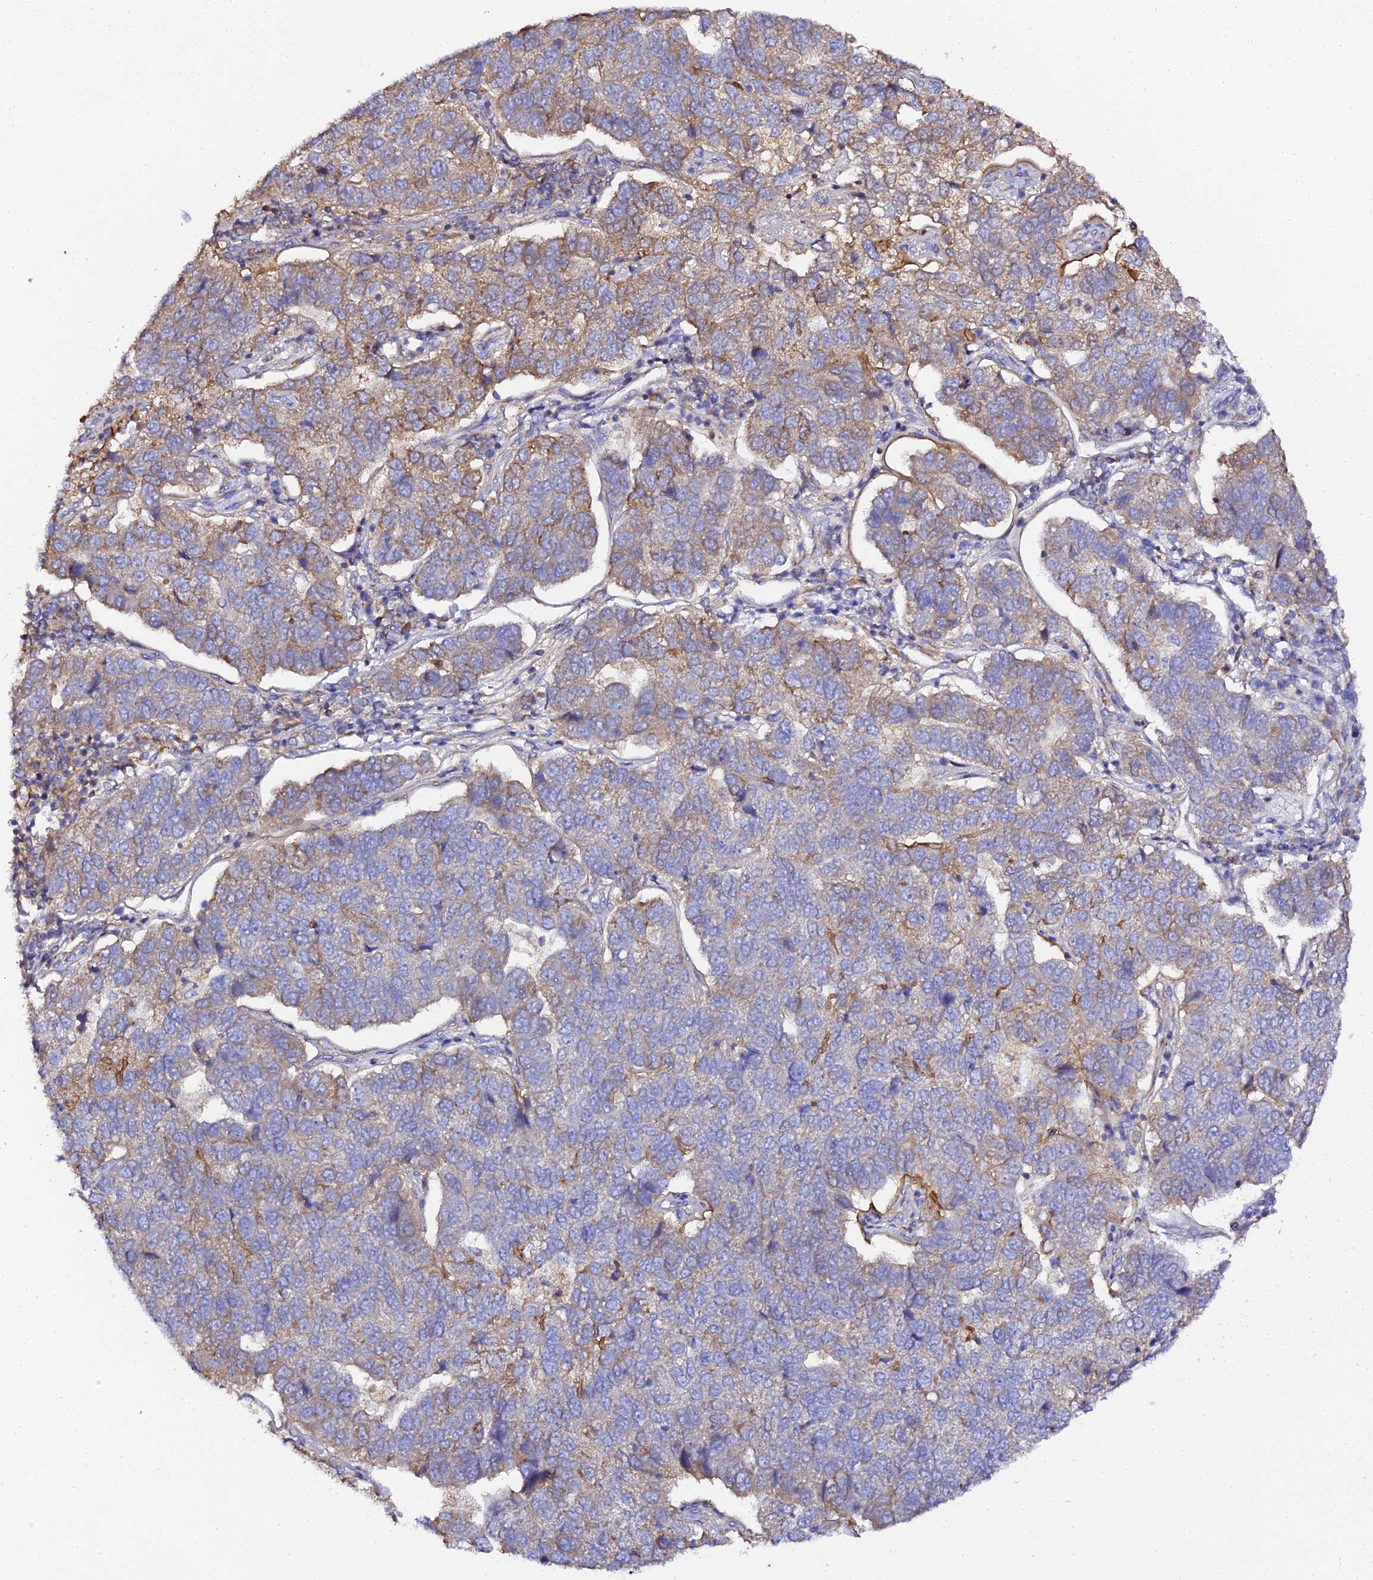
{"staining": {"intensity": "moderate", "quantity": "25%-75%", "location": "cytoplasmic/membranous"}, "tissue": "pancreatic cancer", "cell_type": "Tumor cells", "image_type": "cancer", "snomed": [{"axis": "morphology", "description": "Adenocarcinoma, NOS"}, {"axis": "topography", "description": "Pancreas"}], "caption": "Protein expression analysis of human adenocarcinoma (pancreatic) reveals moderate cytoplasmic/membranous positivity in approximately 25%-75% of tumor cells.", "gene": "SCX", "patient": {"sex": "female", "age": 61}}